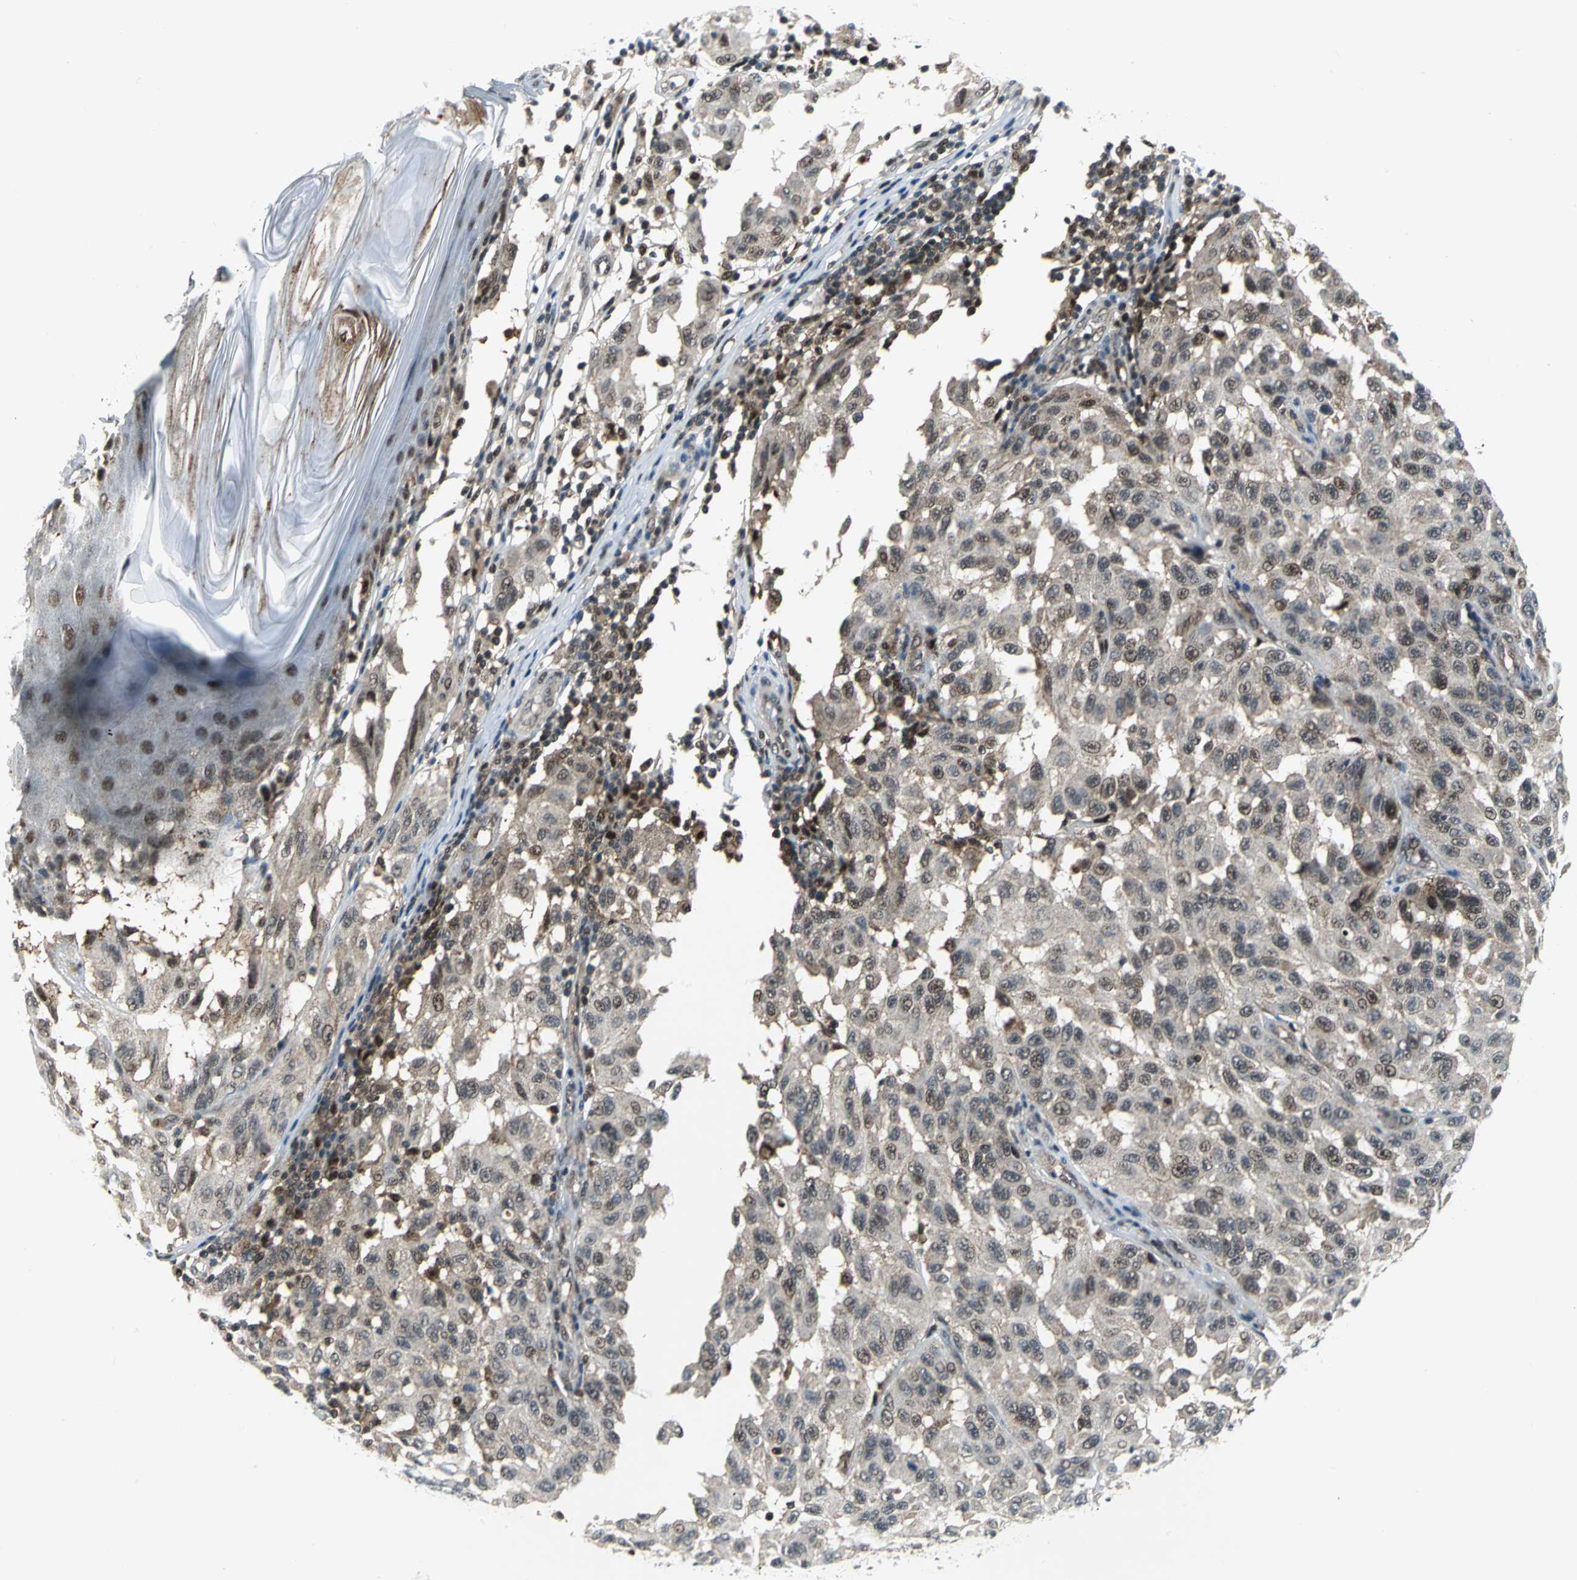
{"staining": {"intensity": "weak", "quantity": "25%-75%", "location": "nuclear"}, "tissue": "melanoma", "cell_type": "Tumor cells", "image_type": "cancer", "snomed": [{"axis": "morphology", "description": "Malignant melanoma, NOS"}, {"axis": "topography", "description": "Skin"}], "caption": "Melanoma stained with DAB IHC exhibits low levels of weak nuclear expression in about 25%-75% of tumor cells.", "gene": "PSMA4", "patient": {"sex": "male", "age": 30}}